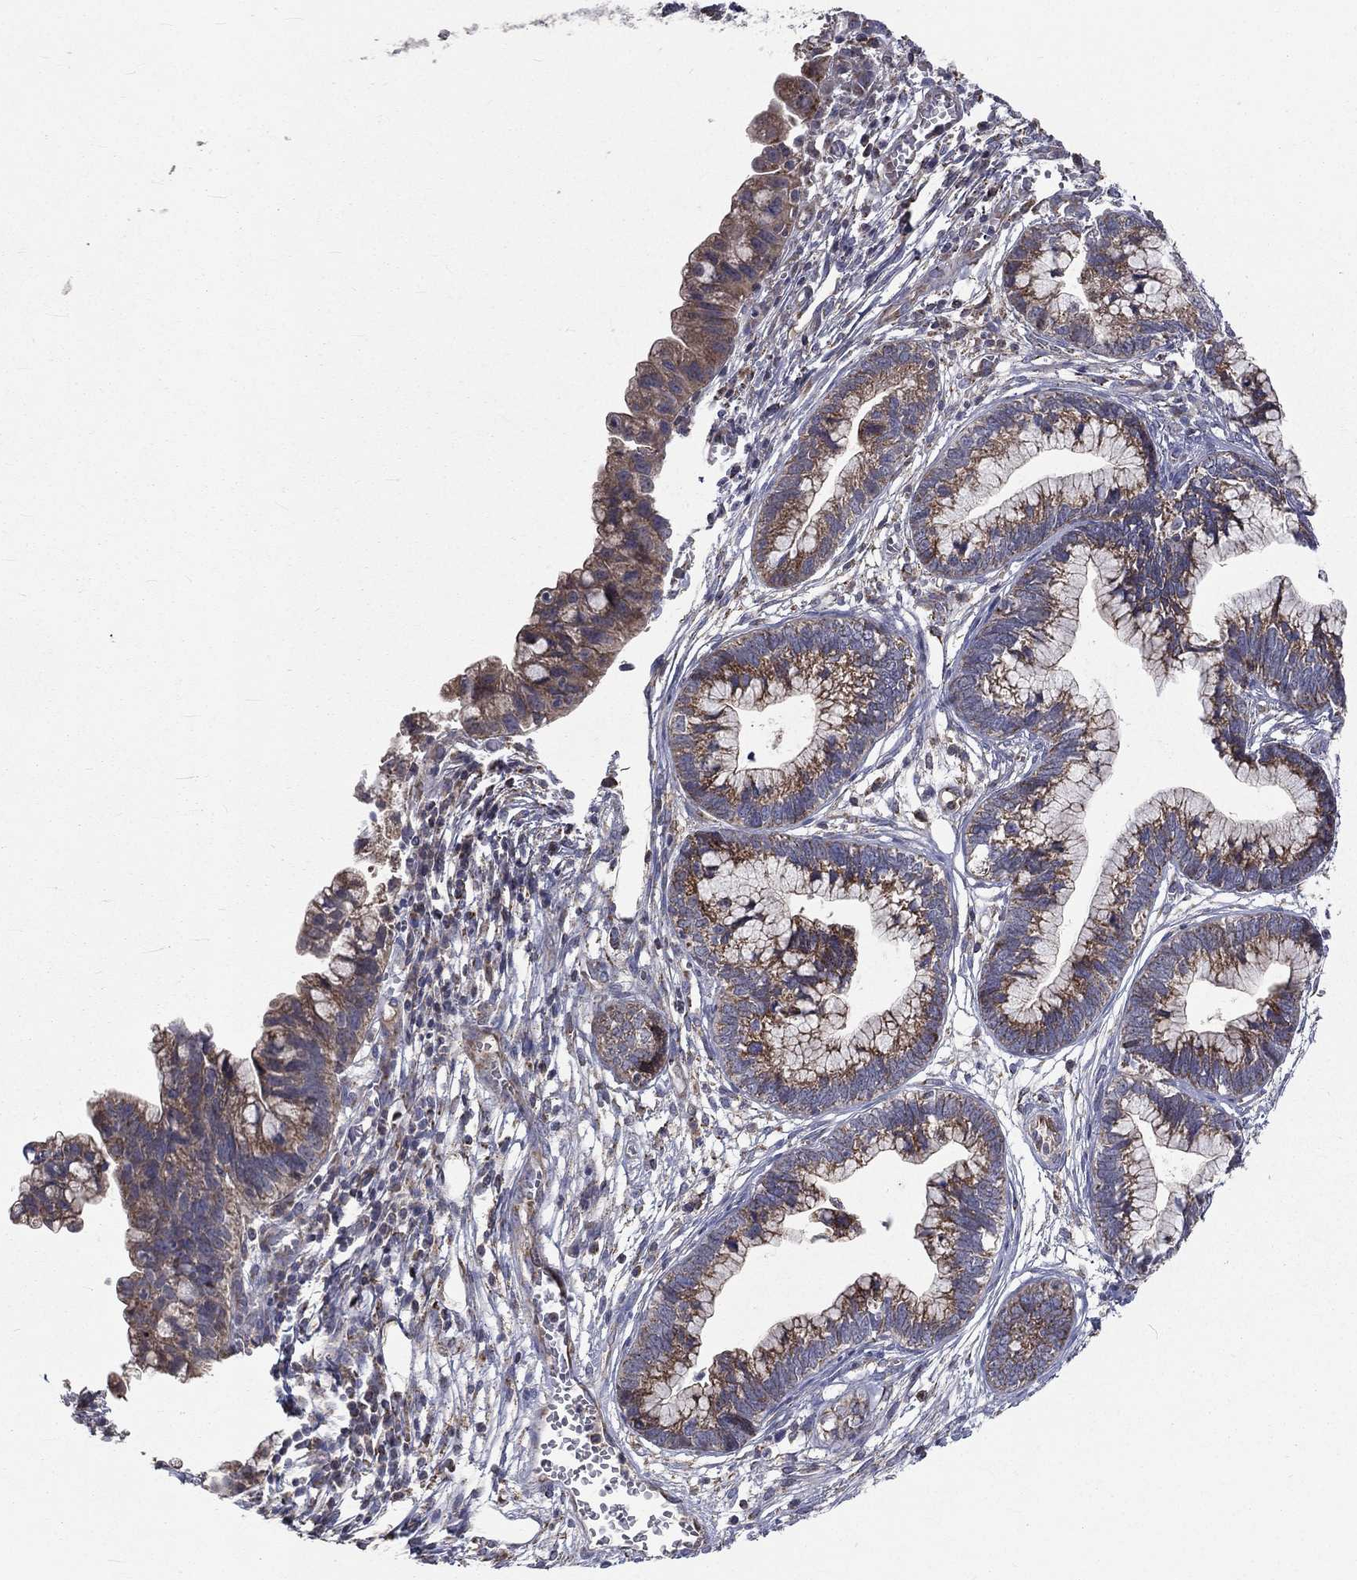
{"staining": {"intensity": "moderate", "quantity": "<25%", "location": "cytoplasmic/membranous"}, "tissue": "cervical cancer", "cell_type": "Tumor cells", "image_type": "cancer", "snomed": [{"axis": "morphology", "description": "Adenocarcinoma, NOS"}, {"axis": "topography", "description": "Cervix"}], "caption": "A photomicrograph of cervical cancer stained for a protein demonstrates moderate cytoplasmic/membranous brown staining in tumor cells. The staining was performed using DAB, with brown indicating positive protein expression. Nuclei are stained blue with hematoxylin.", "gene": "GPD1", "patient": {"sex": "female", "age": 44}}